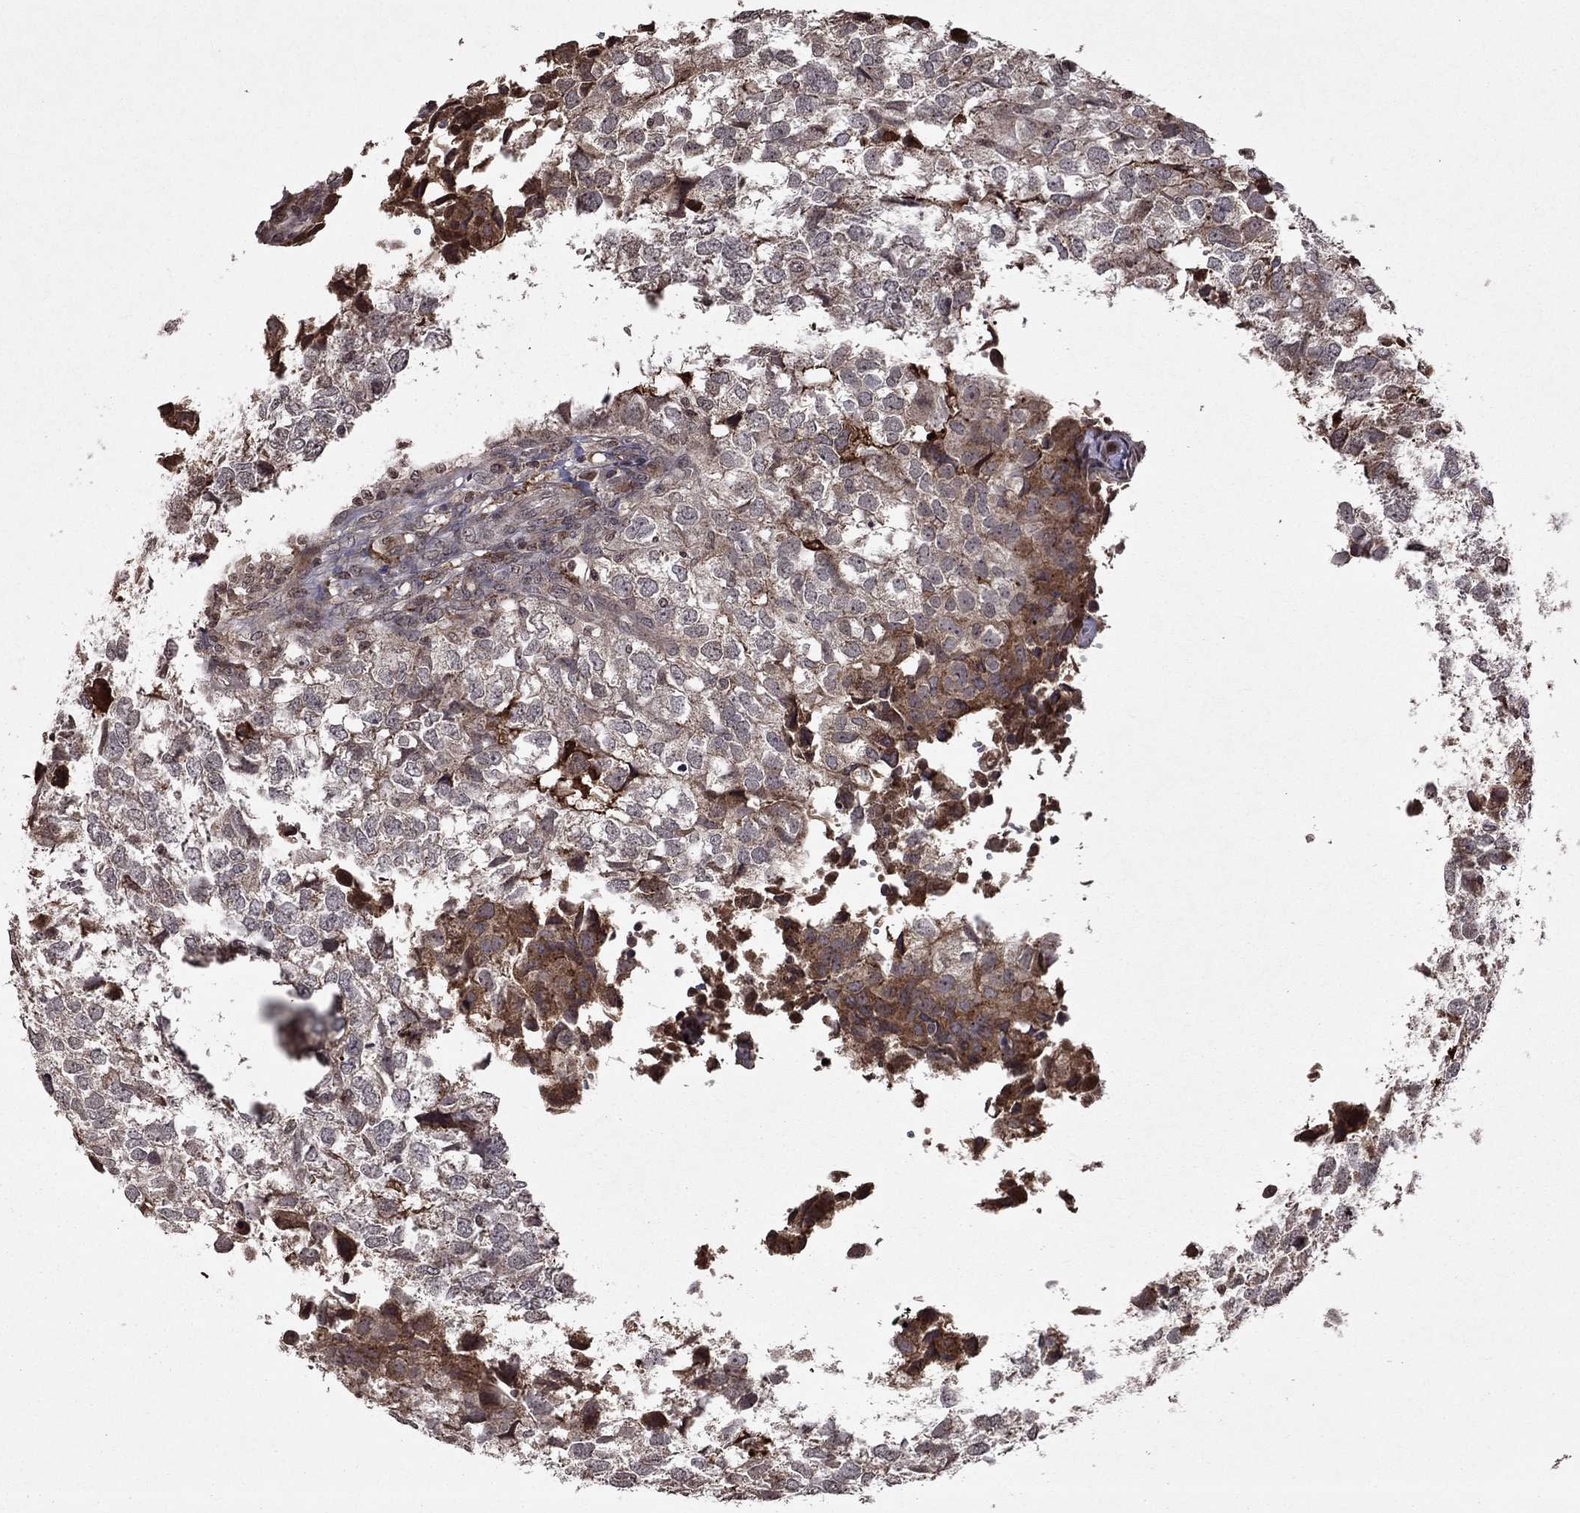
{"staining": {"intensity": "moderate", "quantity": "<25%", "location": "cytoplasmic/membranous"}, "tissue": "breast cancer", "cell_type": "Tumor cells", "image_type": "cancer", "snomed": [{"axis": "morphology", "description": "Duct carcinoma"}, {"axis": "topography", "description": "Breast"}], "caption": "Breast cancer tissue shows moderate cytoplasmic/membranous positivity in approximately <25% of tumor cells", "gene": "NLGN1", "patient": {"sex": "female", "age": 30}}